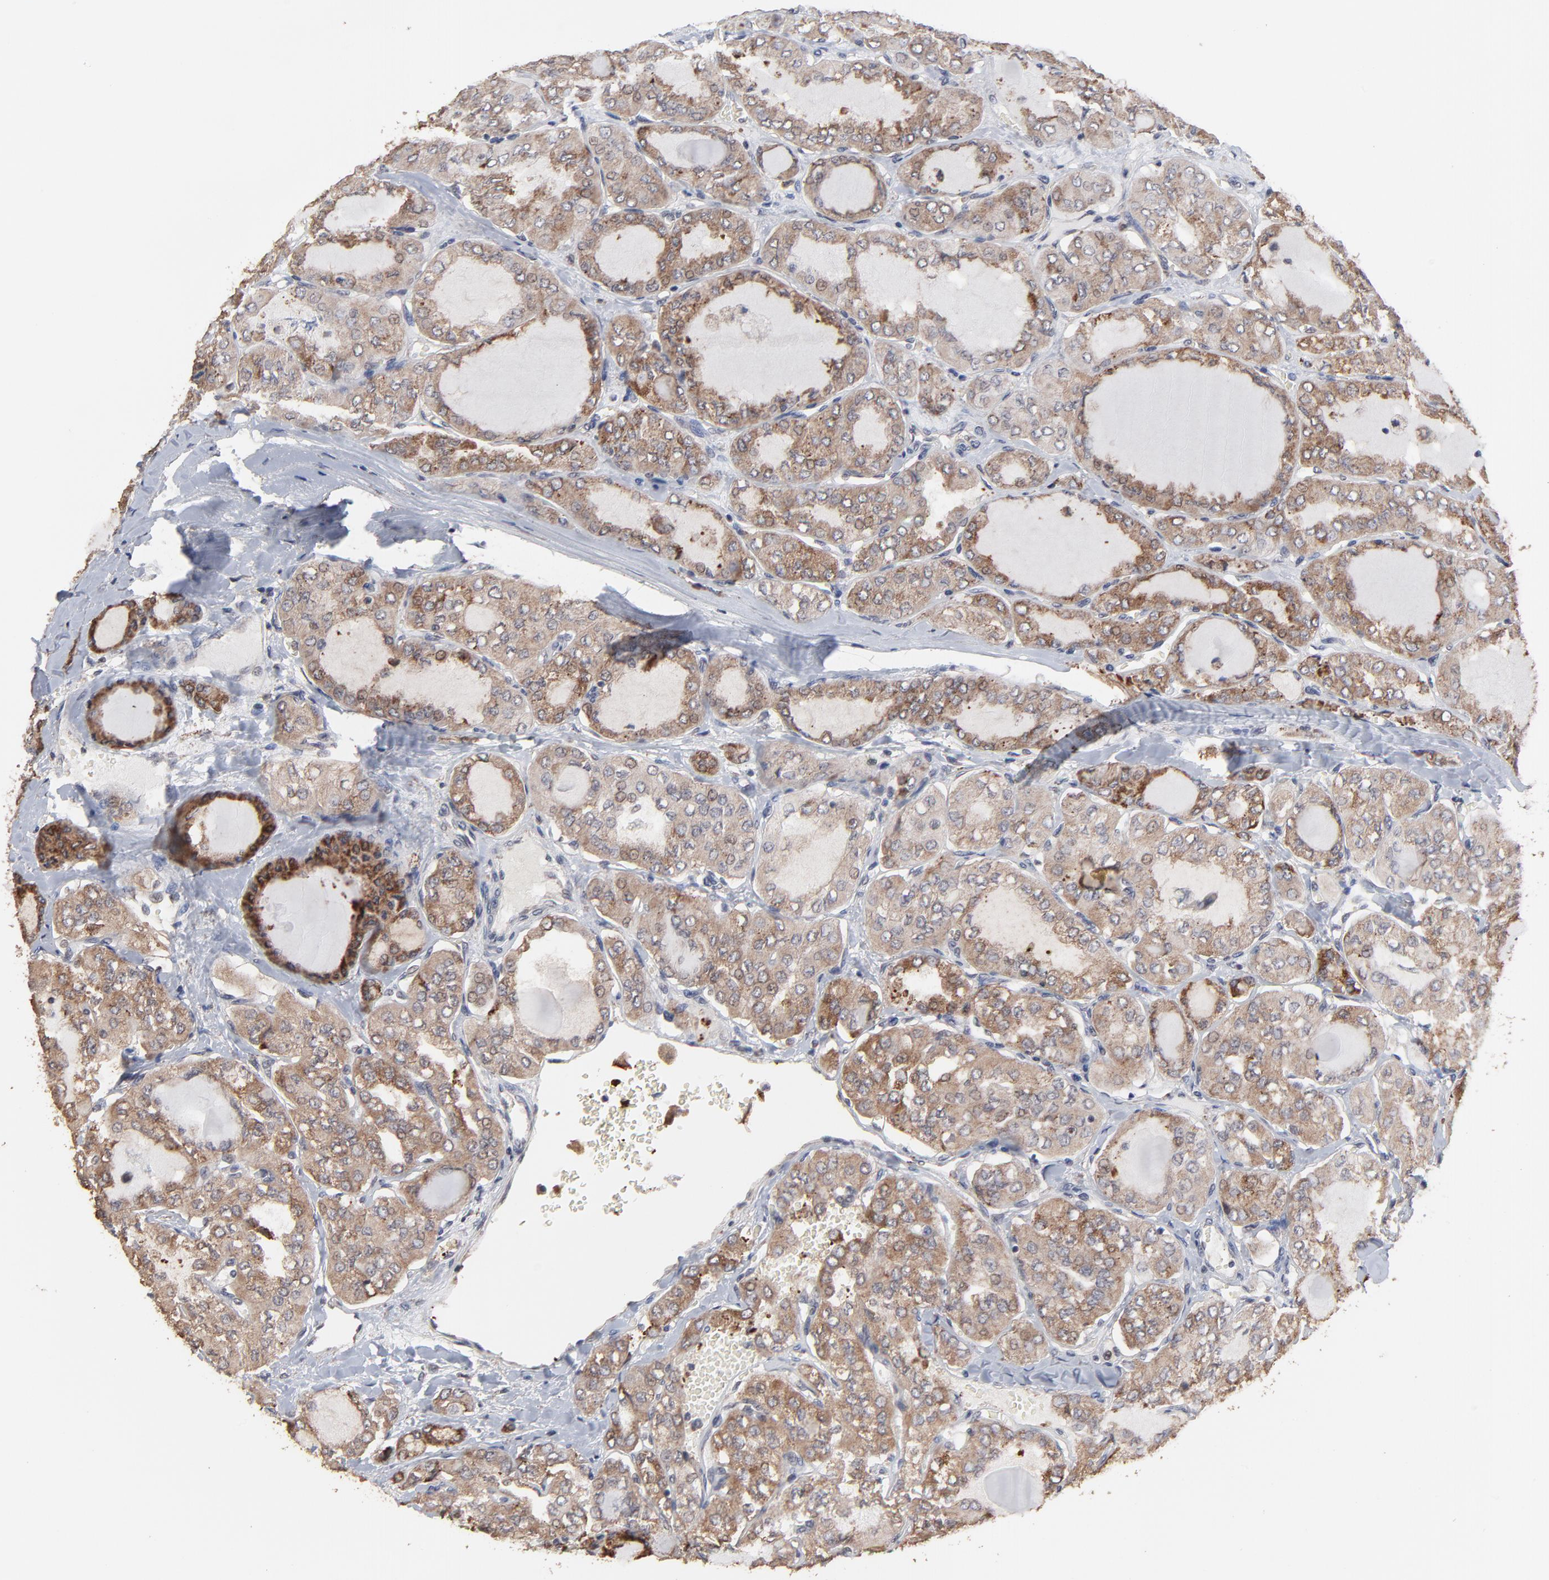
{"staining": {"intensity": "moderate", "quantity": ">75%", "location": "cytoplasmic/membranous"}, "tissue": "thyroid cancer", "cell_type": "Tumor cells", "image_type": "cancer", "snomed": [{"axis": "morphology", "description": "Papillary adenocarcinoma, NOS"}, {"axis": "topography", "description": "Thyroid gland"}], "caption": "Protein expression analysis of thyroid papillary adenocarcinoma displays moderate cytoplasmic/membranous expression in approximately >75% of tumor cells.", "gene": "CHM", "patient": {"sex": "male", "age": 20}}